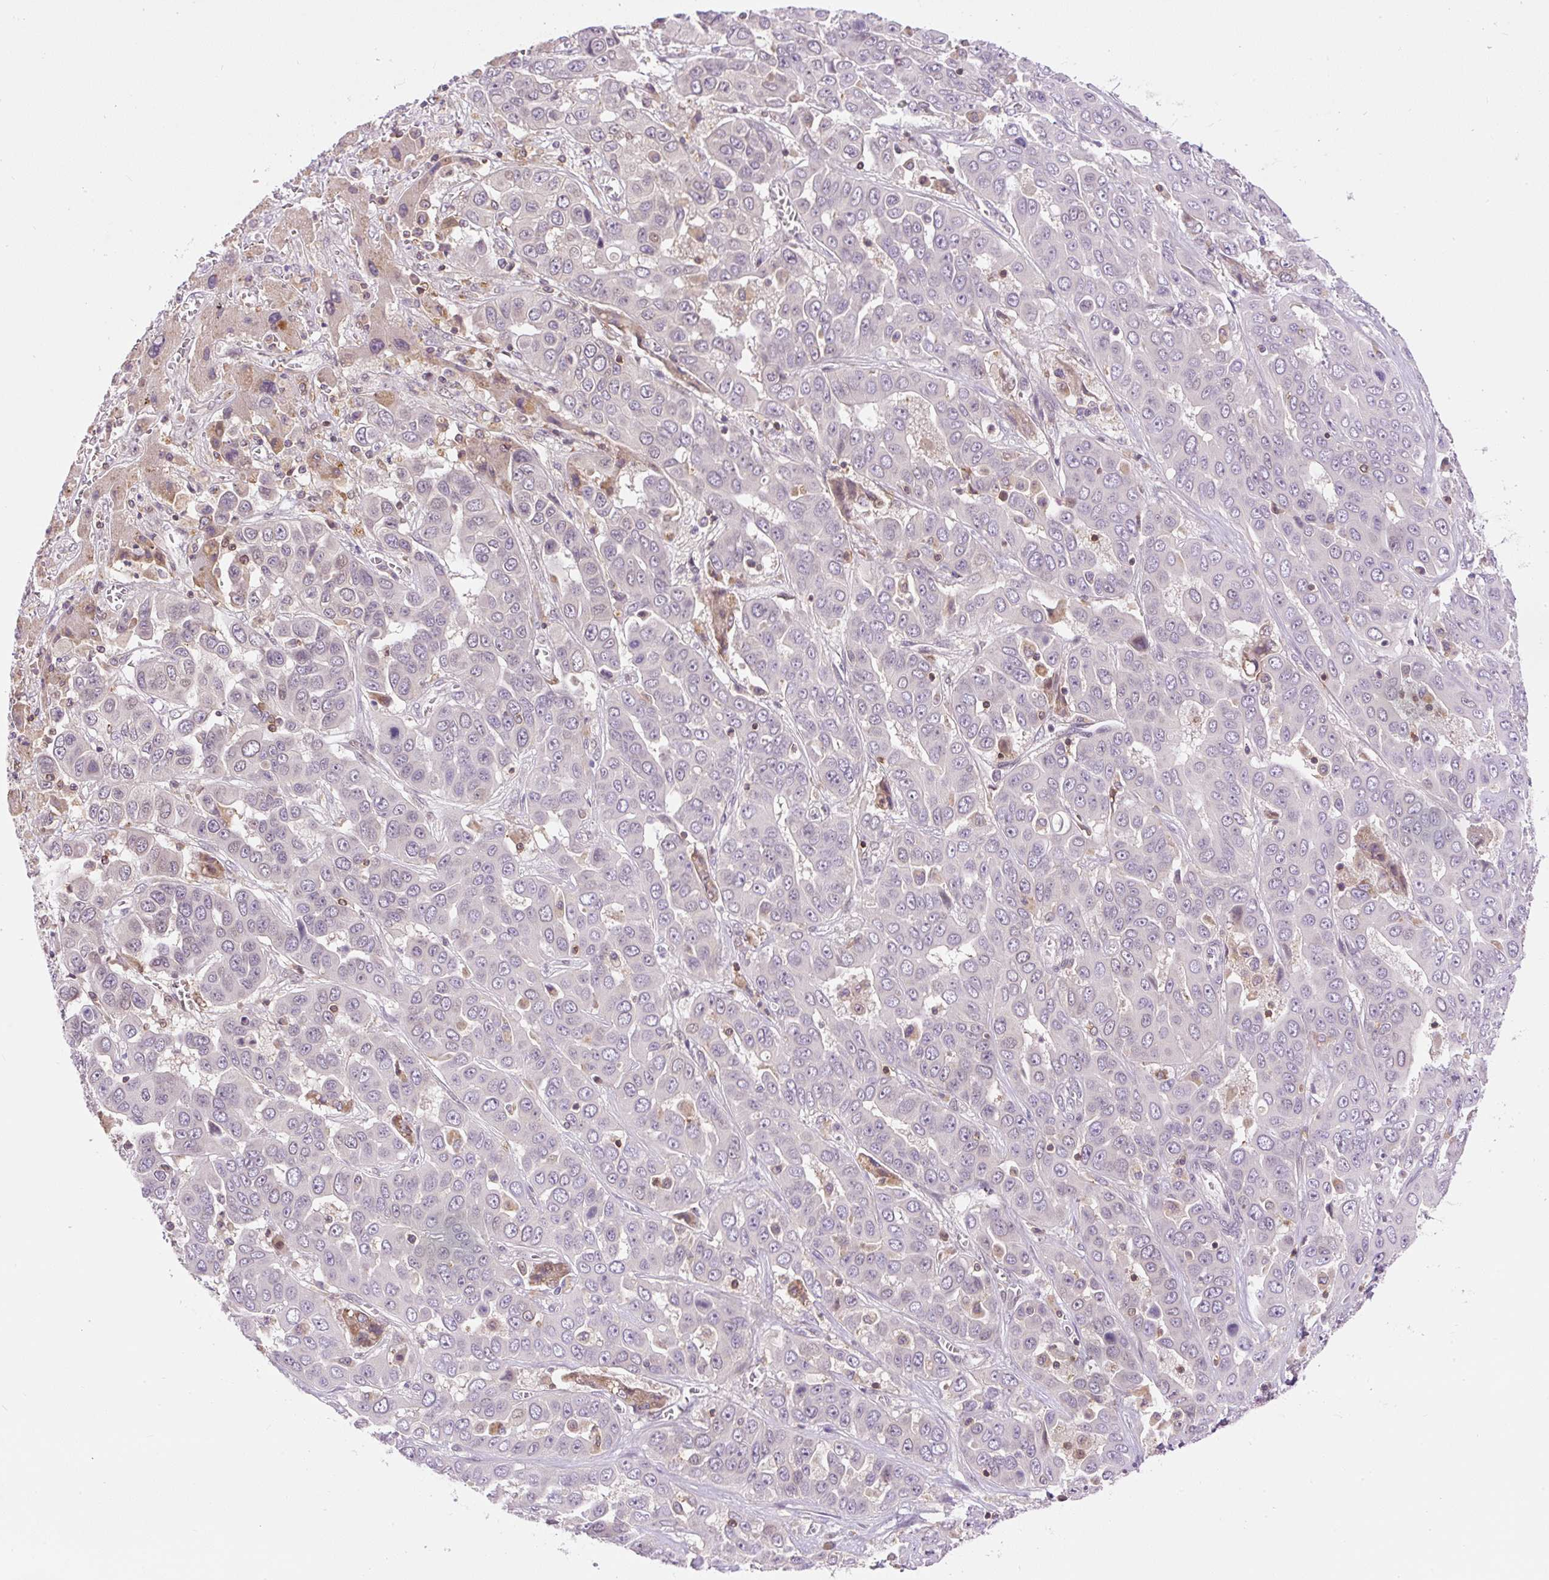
{"staining": {"intensity": "negative", "quantity": "none", "location": "none"}, "tissue": "liver cancer", "cell_type": "Tumor cells", "image_type": "cancer", "snomed": [{"axis": "morphology", "description": "Cholangiocarcinoma"}, {"axis": "topography", "description": "Liver"}], "caption": "Tumor cells are negative for protein expression in human liver cancer.", "gene": "CARD11", "patient": {"sex": "female", "age": 52}}